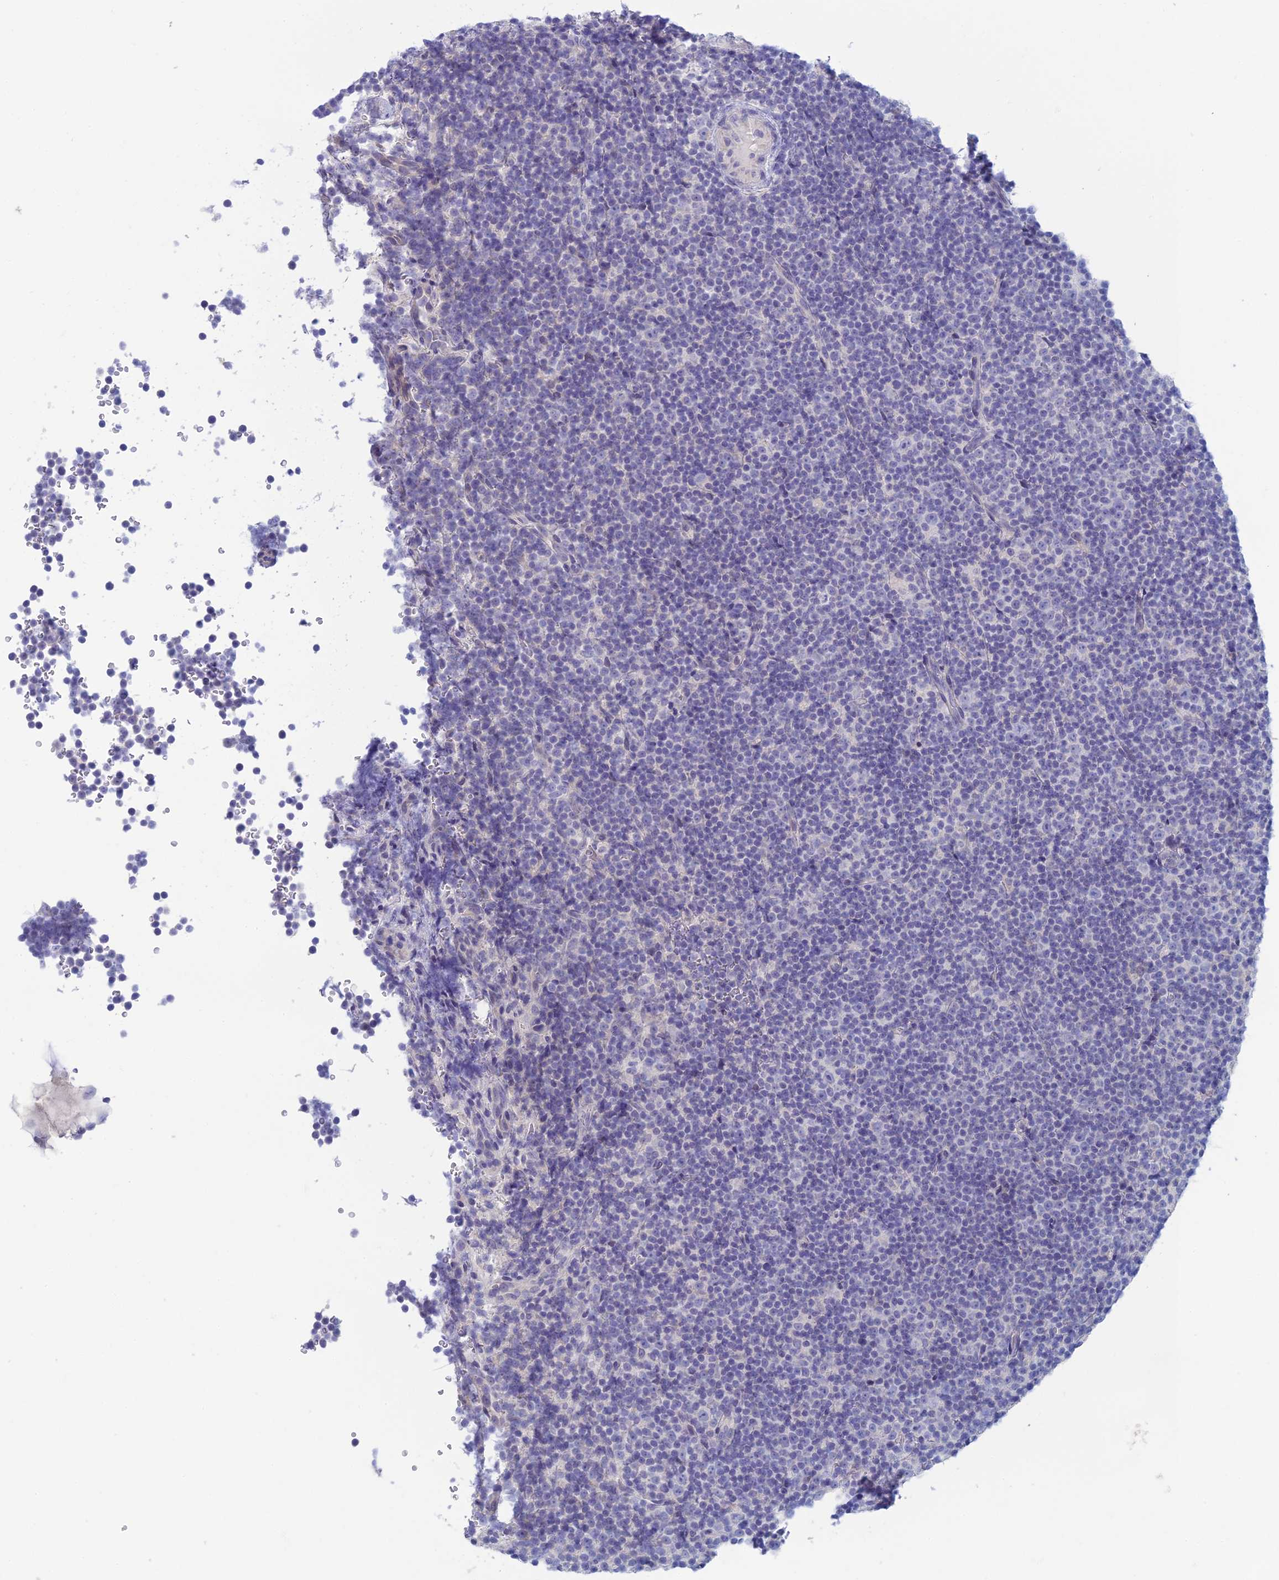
{"staining": {"intensity": "negative", "quantity": "none", "location": "none"}, "tissue": "lymphoma", "cell_type": "Tumor cells", "image_type": "cancer", "snomed": [{"axis": "morphology", "description": "Malignant lymphoma, non-Hodgkin's type, Low grade"}, {"axis": "topography", "description": "Lymph node"}], "caption": "The histopathology image reveals no significant expression in tumor cells of malignant lymphoma, non-Hodgkin's type (low-grade).", "gene": "SLC25A41", "patient": {"sex": "female", "age": 67}}